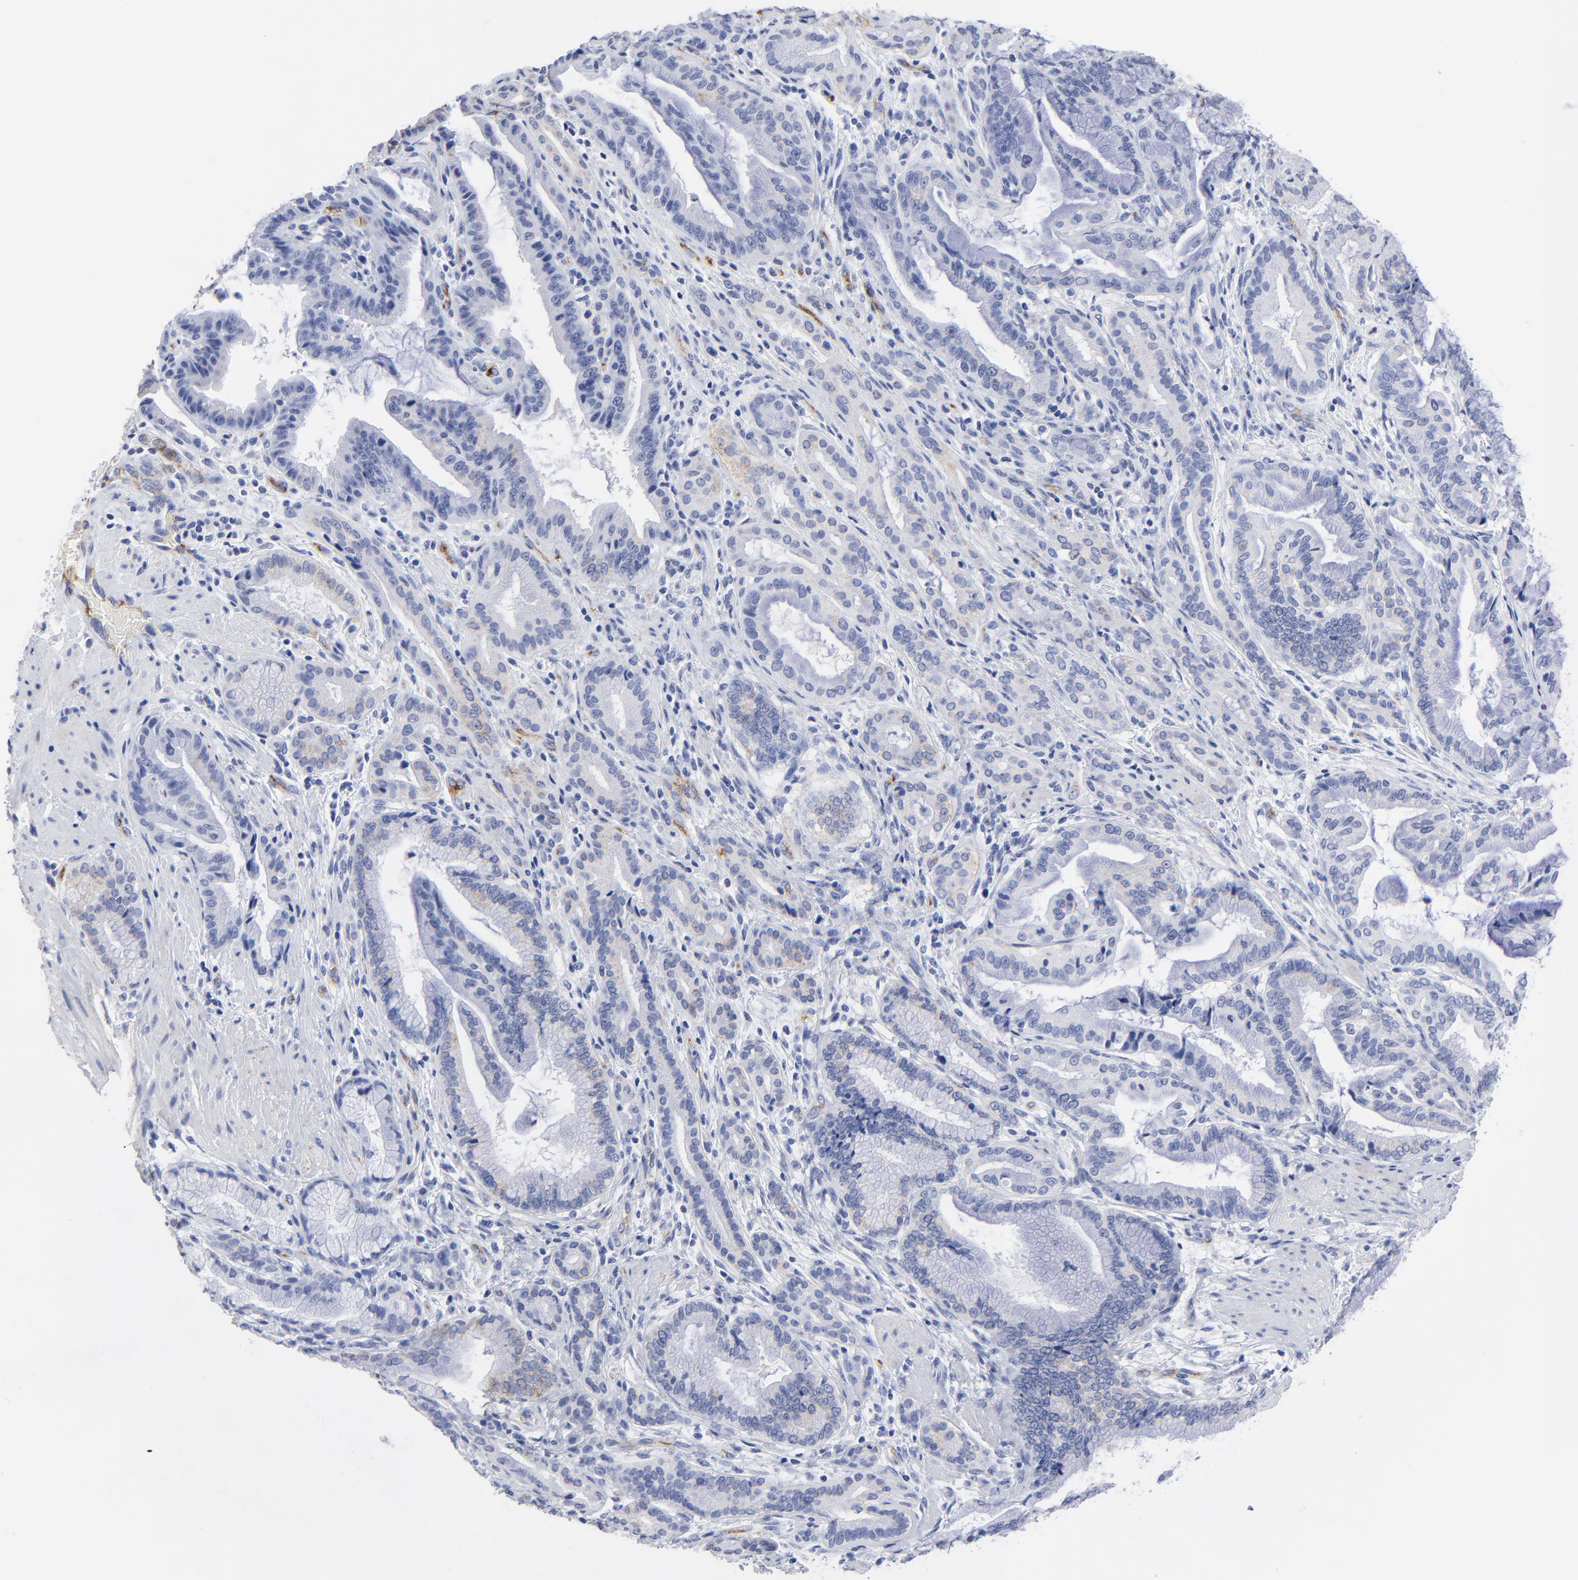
{"staining": {"intensity": "negative", "quantity": "none", "location": "none"}, "tissue": "pancreatic cancer", "cell_type": "Tumor cells", "image_type": "cancer", "snomed": [{"axis": "morphology", "description": "Adenocarcinoma, NOS"}, {"axis": "topography", "description": "Pancreas"}], "caption": "Immunohistochemistry (IHC) micrograph of neoplastic tissue: pancreatic cancer stained with DAB exhibits no significant protein staining in tumor cells.", "gene": "CNTN3", "patient": {"sex": "female", "age": 64}}